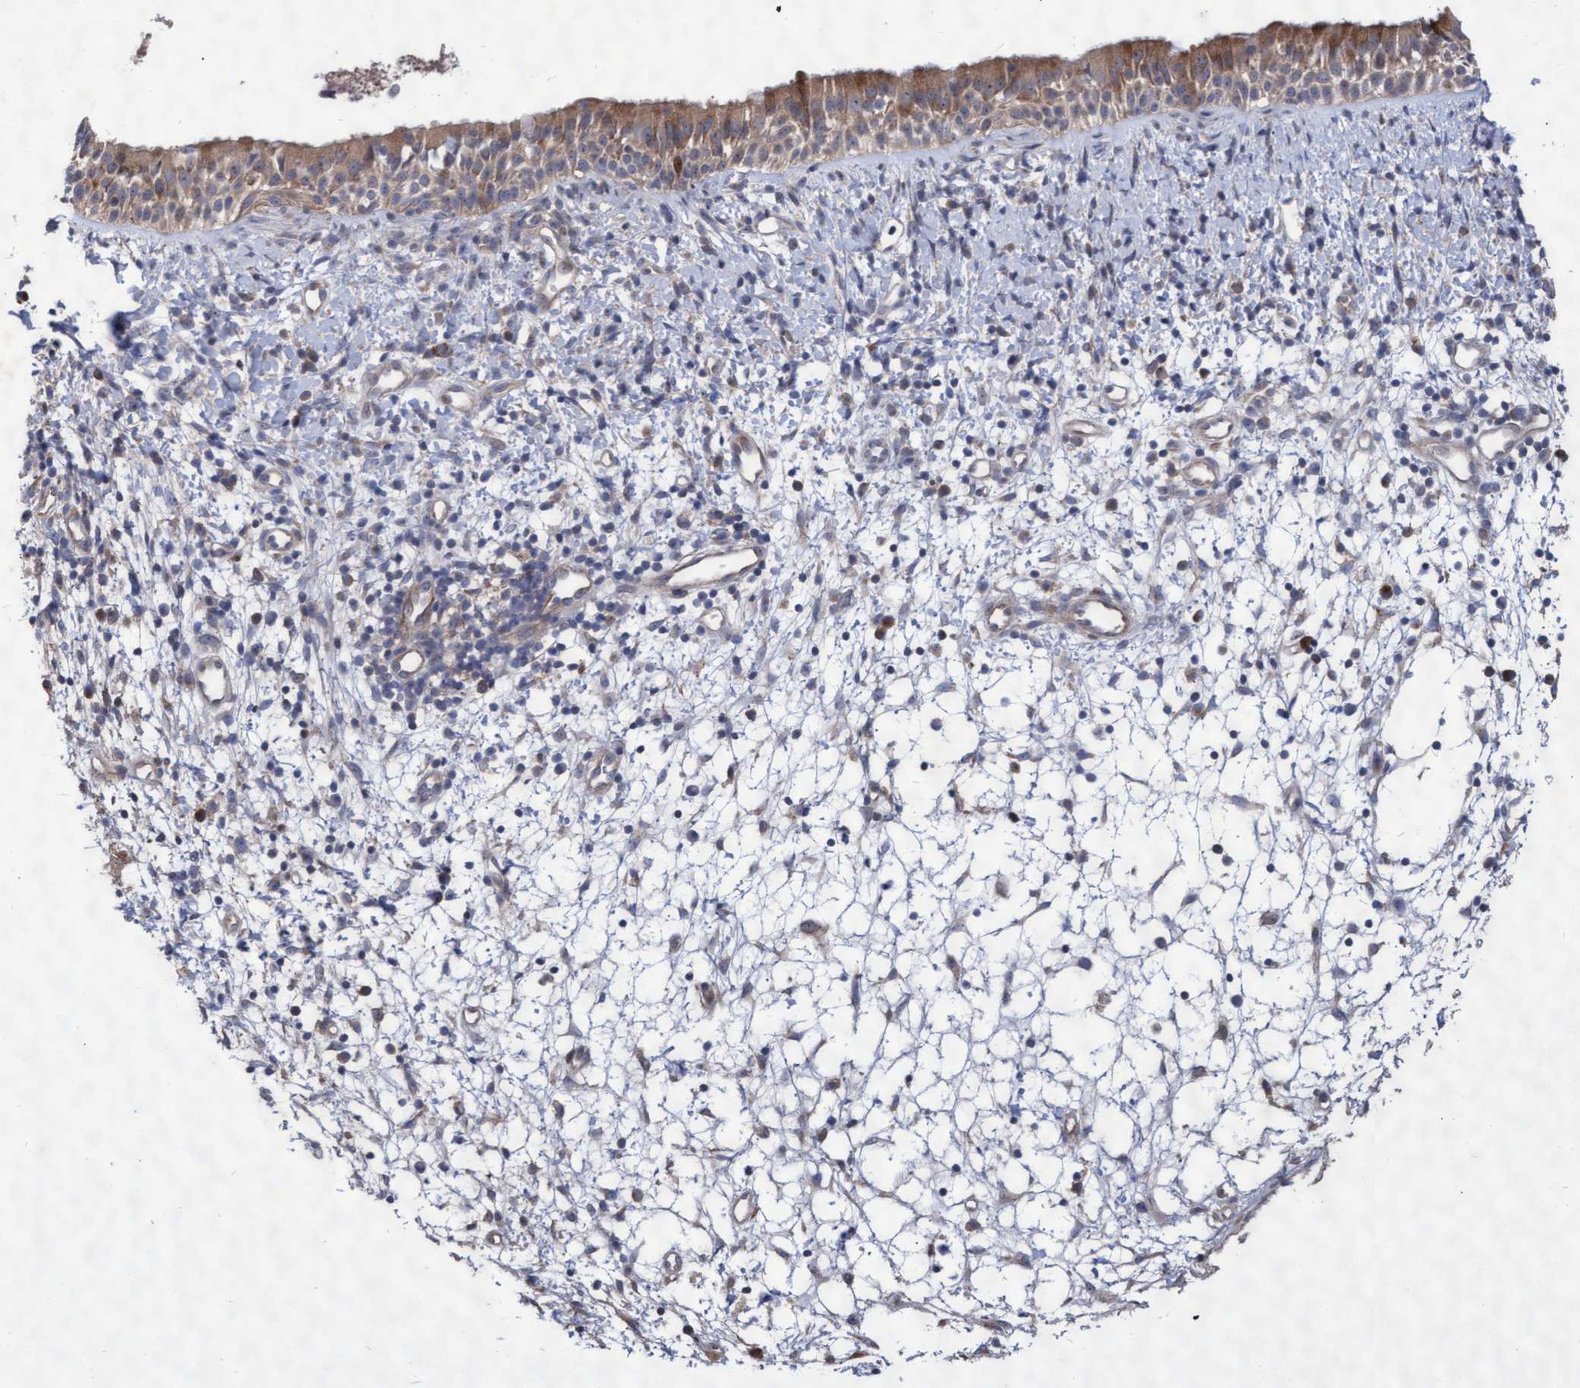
{"staining": {"intensity": "moderate", "quantity": ">75%", "location": "cytoplasmic/membranous"}, "tissue": "nasopharynx", "cell_type": "Respiratory epithelial cells", "image_type": "normal", "snomed": [{"axis": "morphology", "description": "Normal tissue, NOS"}, {"axis": "topography", "description": "Nasopharynx"}], "caption": "Benign nasopharynx exhibits moderate cytoplasmic/membranous positivity in about >75% of respiratory epithelial cells, visualized by immunohistochemistry.", "gene": "ABCF2", "patient": {"sex": "male", "age": 22}}